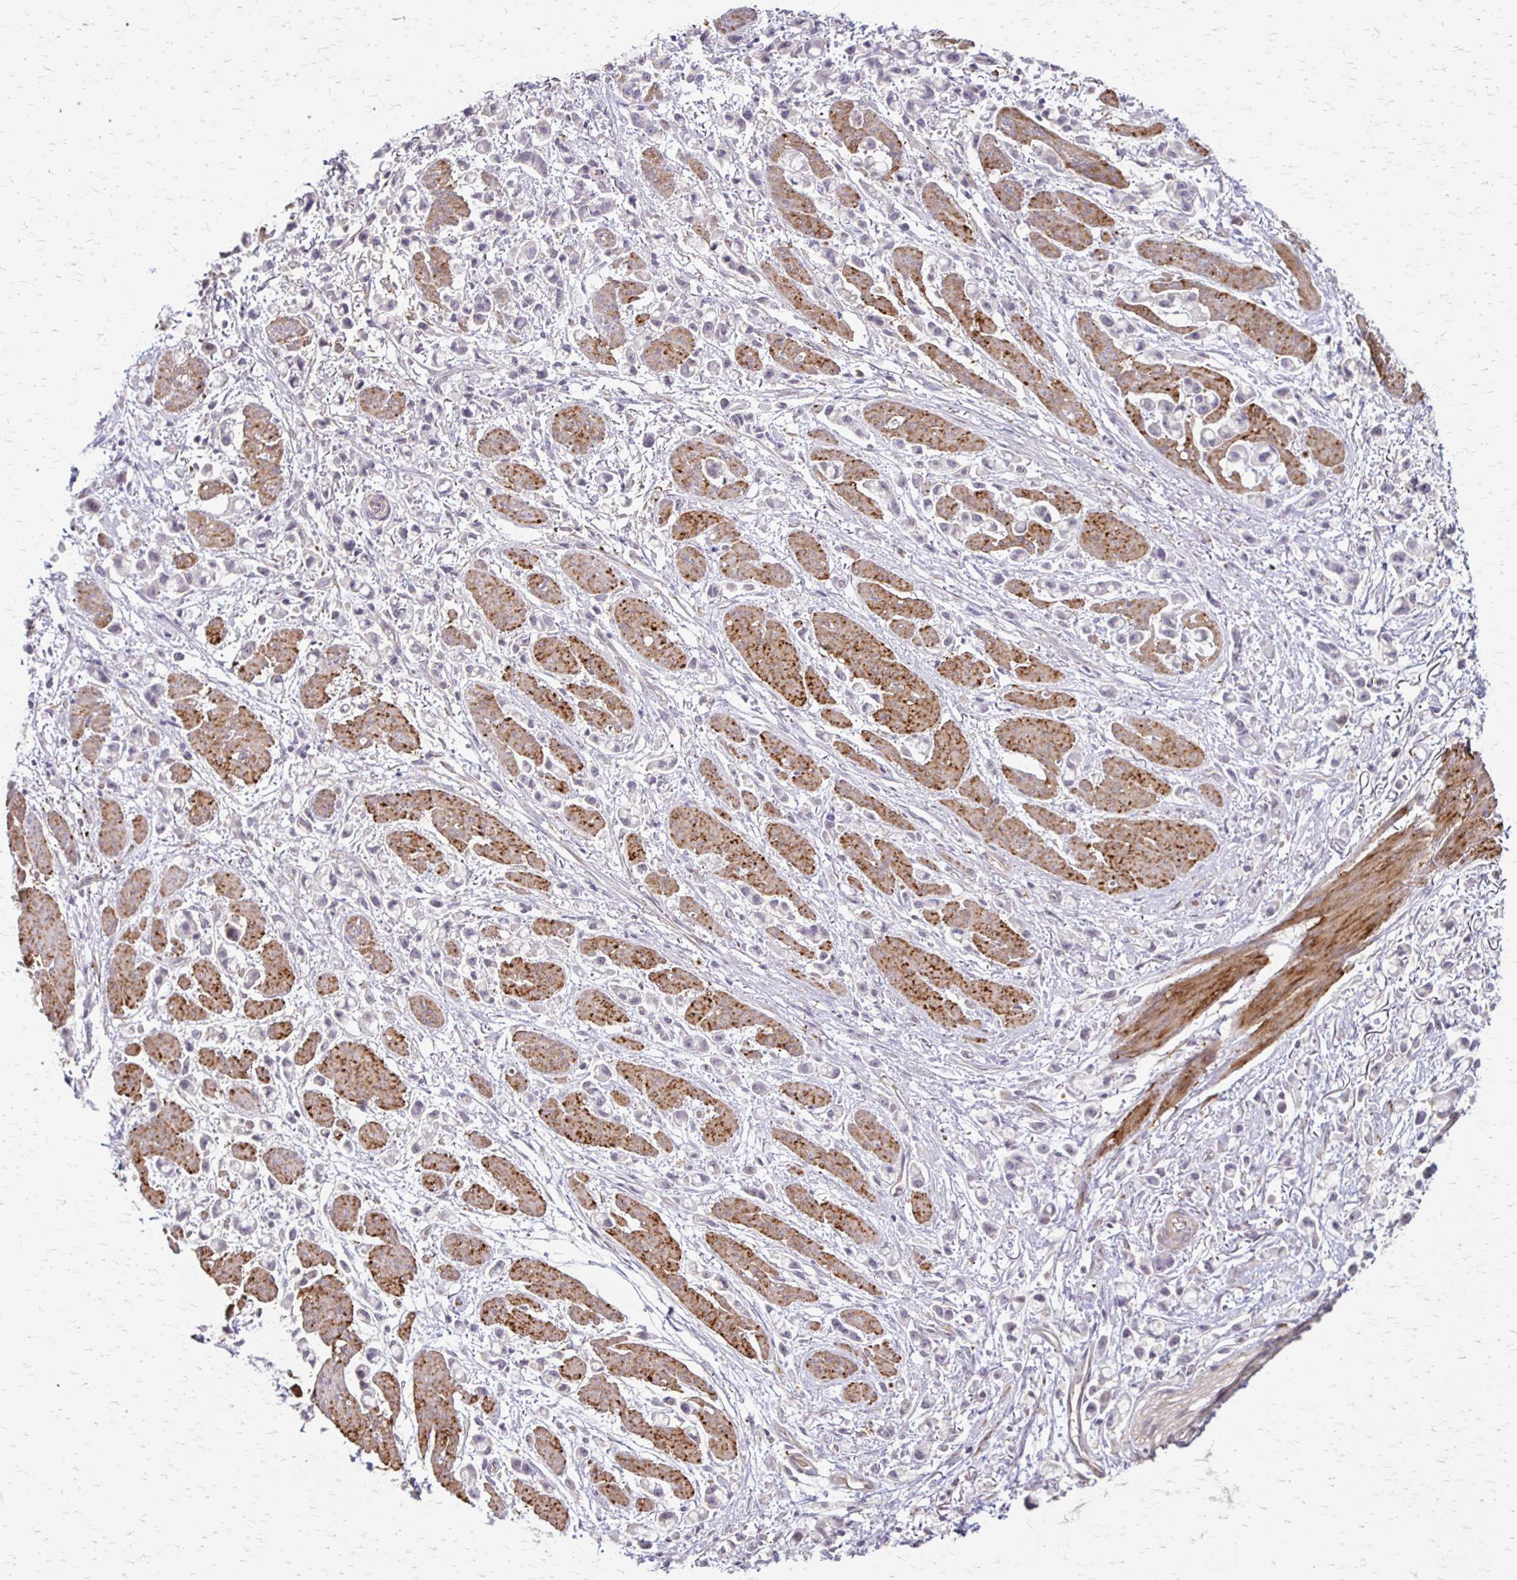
{"staining": {"intensity": "negative", "quantity": "none", "location": "none"}, "tissue": "stomach cancer", "cell_type": "Tumor cells", "image_type": "cancer", "snomed": [{"axis": "morphology", "description": "Adenocarcinoma, NOS"}, {"axis": "topography", "description": "Stomach"}], "caption": "DAB (3,3'-diaminobenzidine) immunohistochemical staining of human stomach cancer (adenocarcinoma) displays no significant expression in tumor cells.", "gene": "CFL2", "patient": {"sex": "female", "age": 81}}